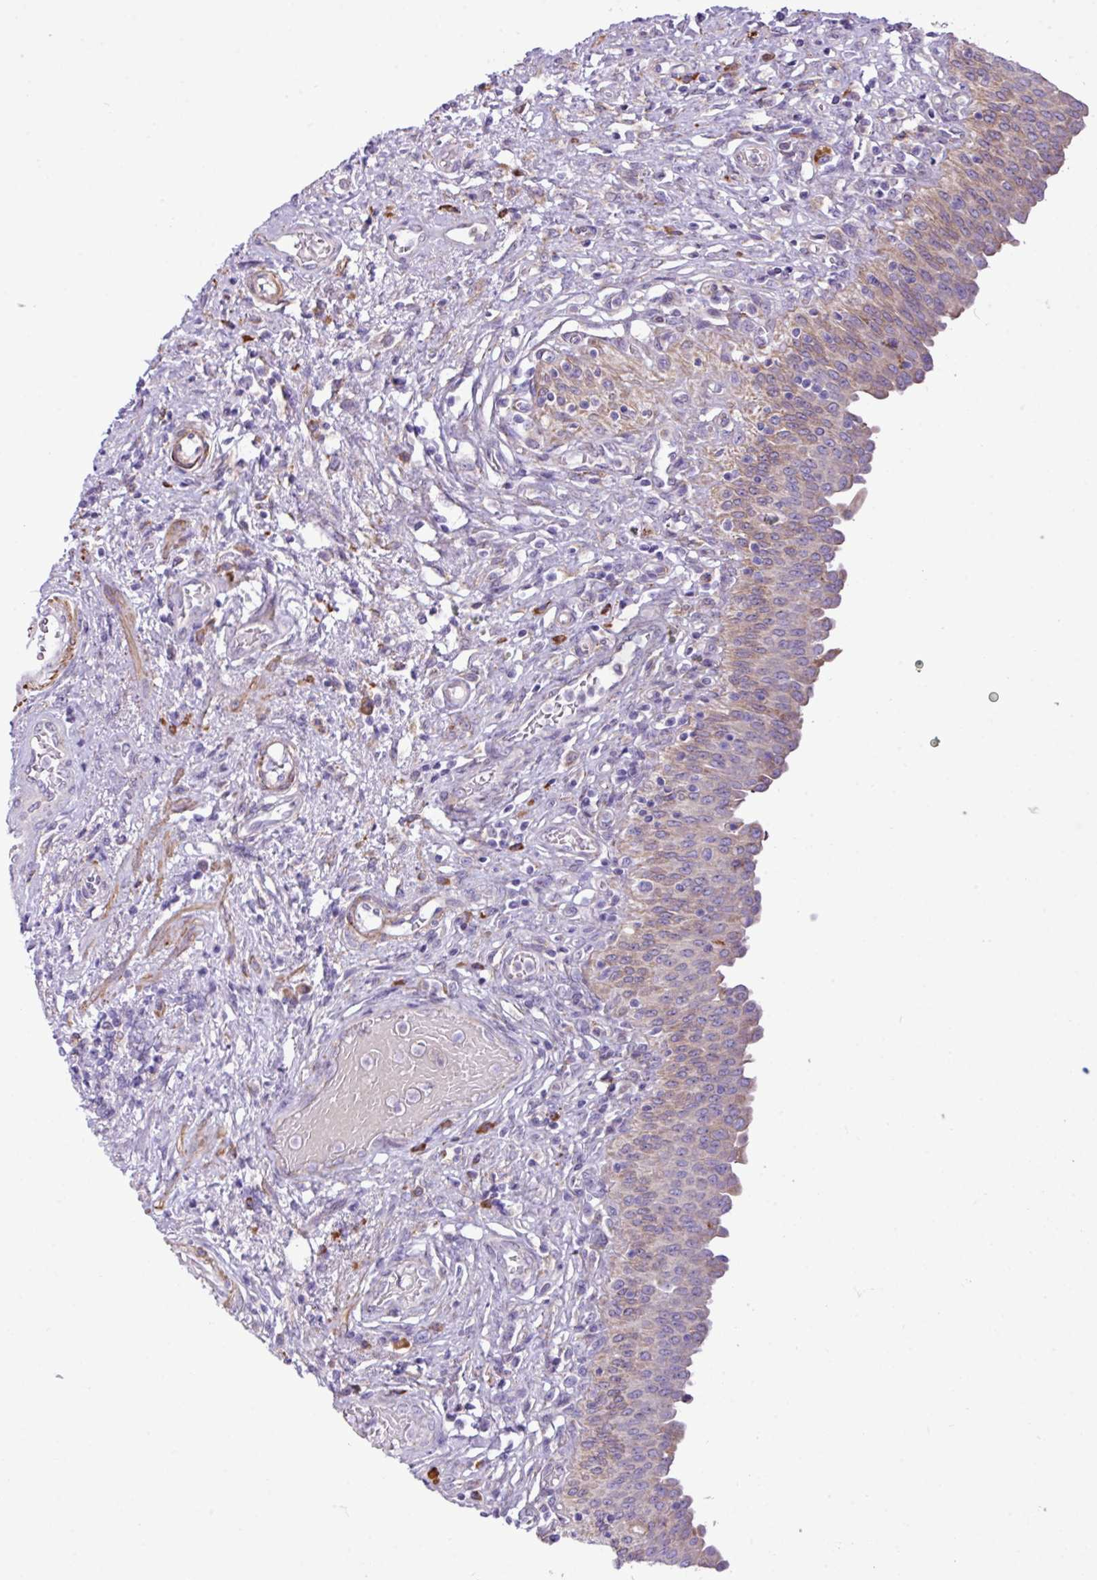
{"staining": {"intensity": "weak", "quantity": "25%-75%", "location": "cytoplasmic/membranous"}, "tissue": "urinary bladder", "cell_type": "Urothelial cells", "image_type": "normal", "snomed": [{"axis": "morphology", "description": "Normal tissue, NOS"}, {"axis": "topography", "description": "Urinary bladder"}], "caption": "Immunohistochemistry (DAB (3,3'-diaminobenzidine)) staining of unremarkable urinary bladder shows weak cytoplasmic/membranous protein expression in about 25%-75% of urothelial cells.", "gene": "ZSCAN5A", "patient": {"sex": "male", "age": 71}}